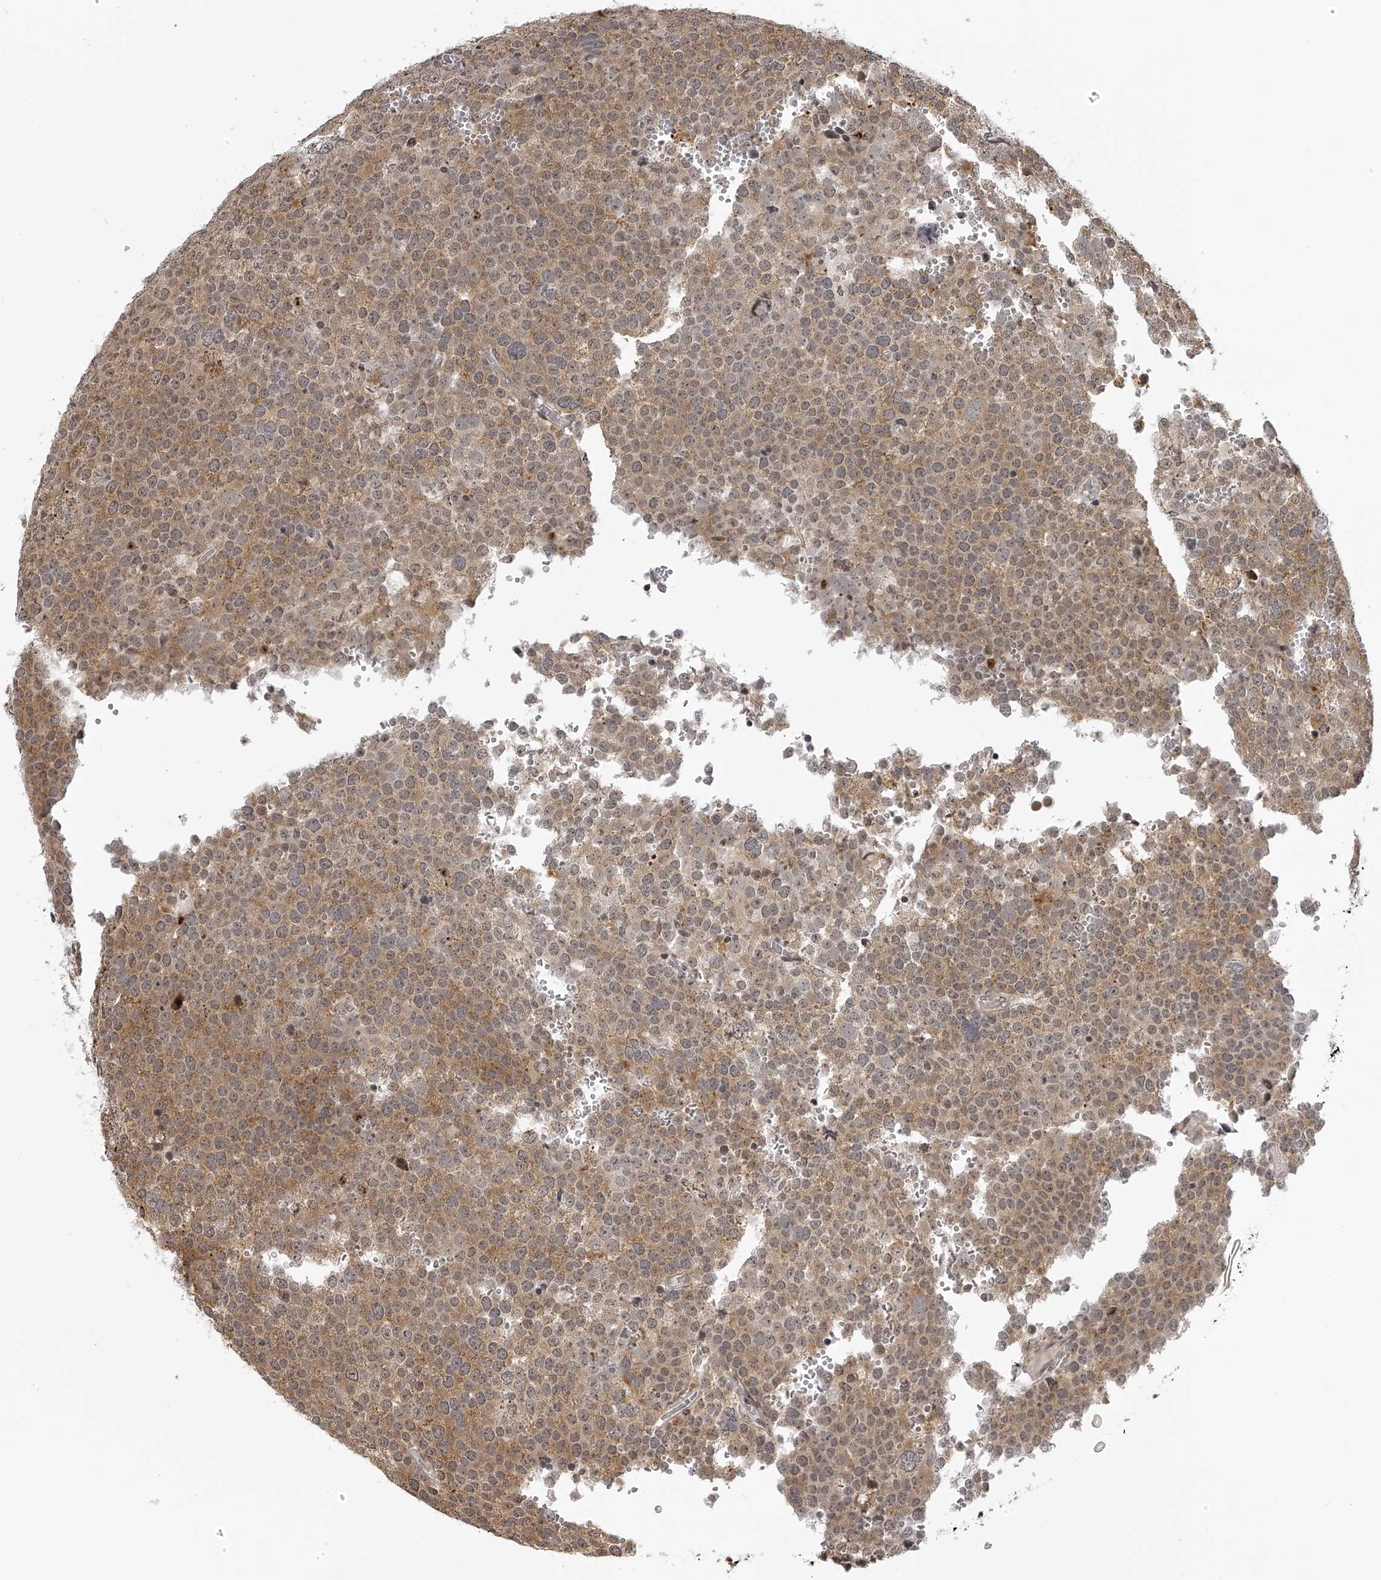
{"staining": {"intensity": "moderate", "quantity": "25%-75%", "location": "cytoplasmic/membranous,nuclear"}, "tissue": "testis cancer", "cell_type": "Tumor cells", "image_type": "cancer", "snomed": [{"axis": "morphology", "description": "Seminoma, NOS"}, {"axis": "topography", "description": "Testis"}], "caption": "A brown stain labels moderate cytoplasmic/membranous and nuclear expression of a protein in testis seminoma tumor cells. (Brightfield microscopy of DAB IHC at high magnification).", "gene": "ODF2L", "patient": {"sex": "male", "age": 71}}